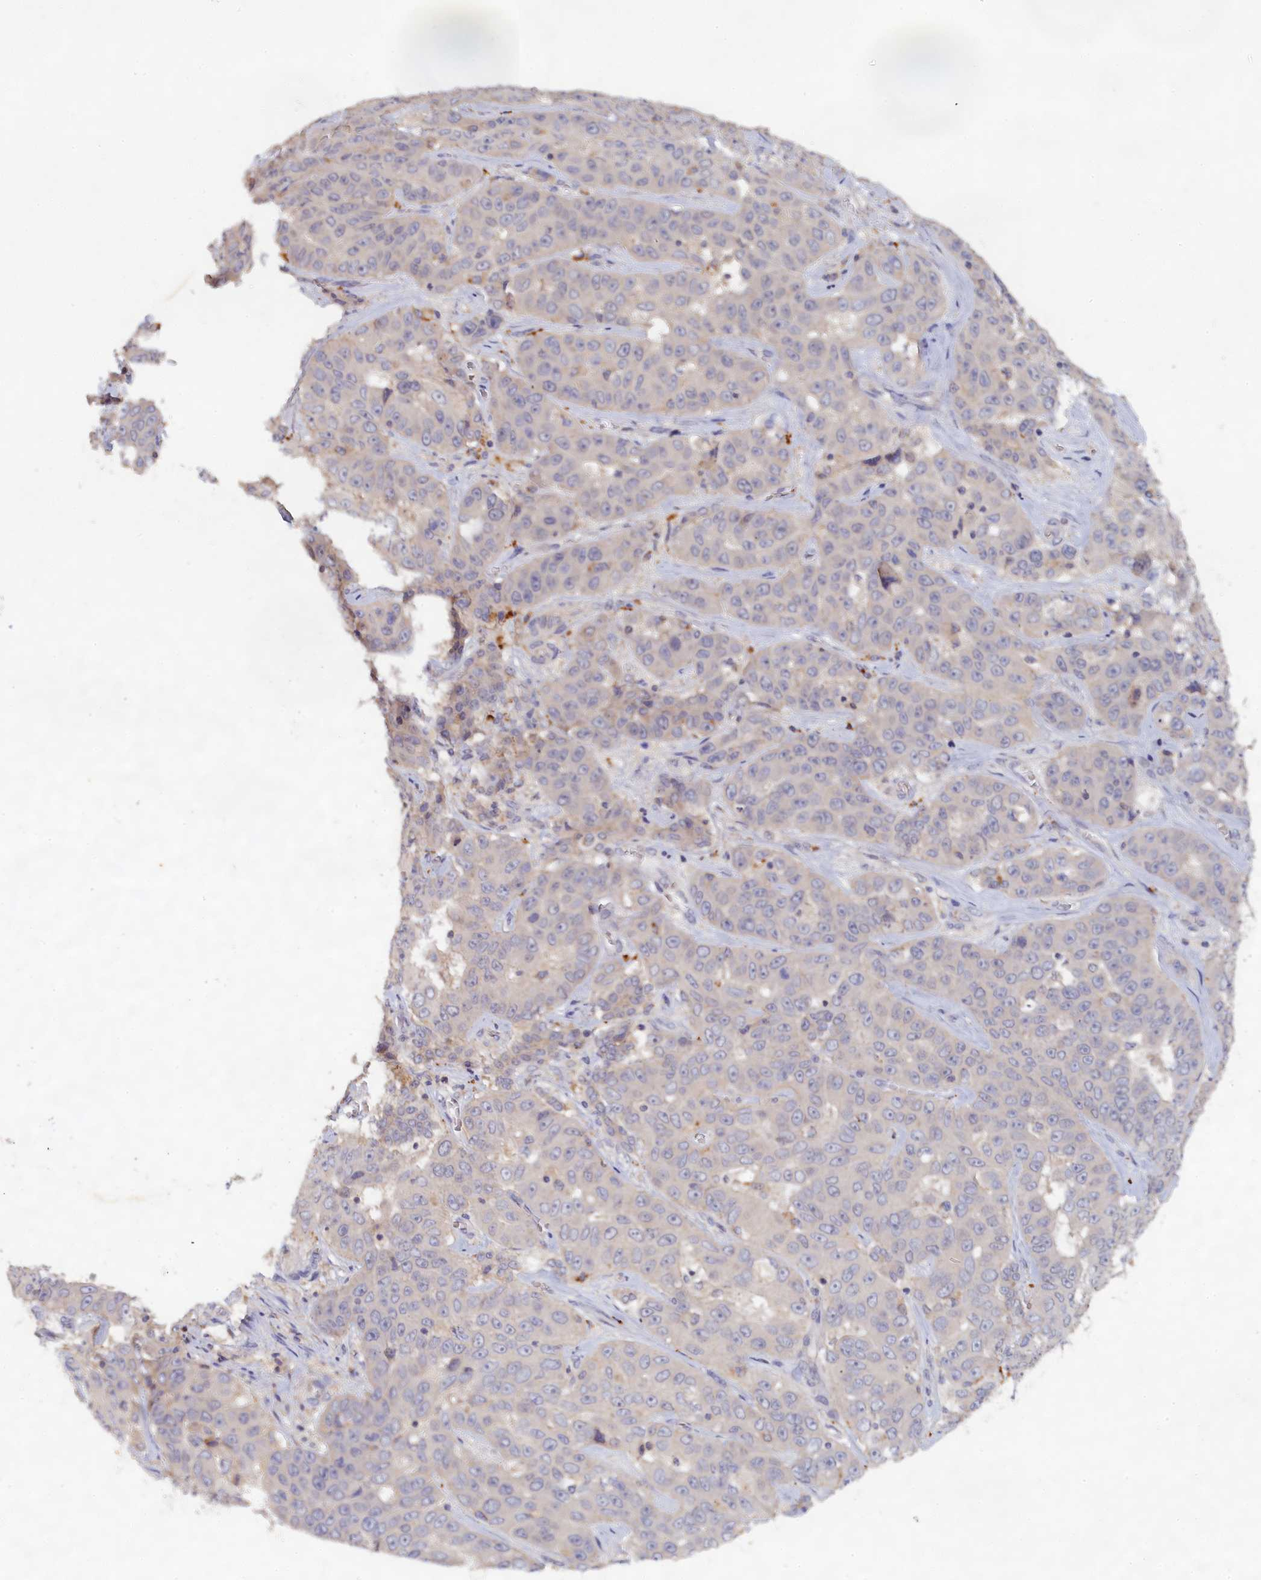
{"staining": {"intensity": "negative", "quantity": "none", "location": "none"}, "tissue": "liver cancer", "cell_type": "Tumor cells", "image_type": "cancer", "snomed": [{"axis": "morphology", "description": "Cholangiocarcinoma"}, {"axis": "topography", "description": "Liver"}], "caption": "Tumor cells are negative for protein expression in human cholangiocarcinoma (liver).", "gene": "CELF5", "patient": {"sex": "female", "age": 52}}